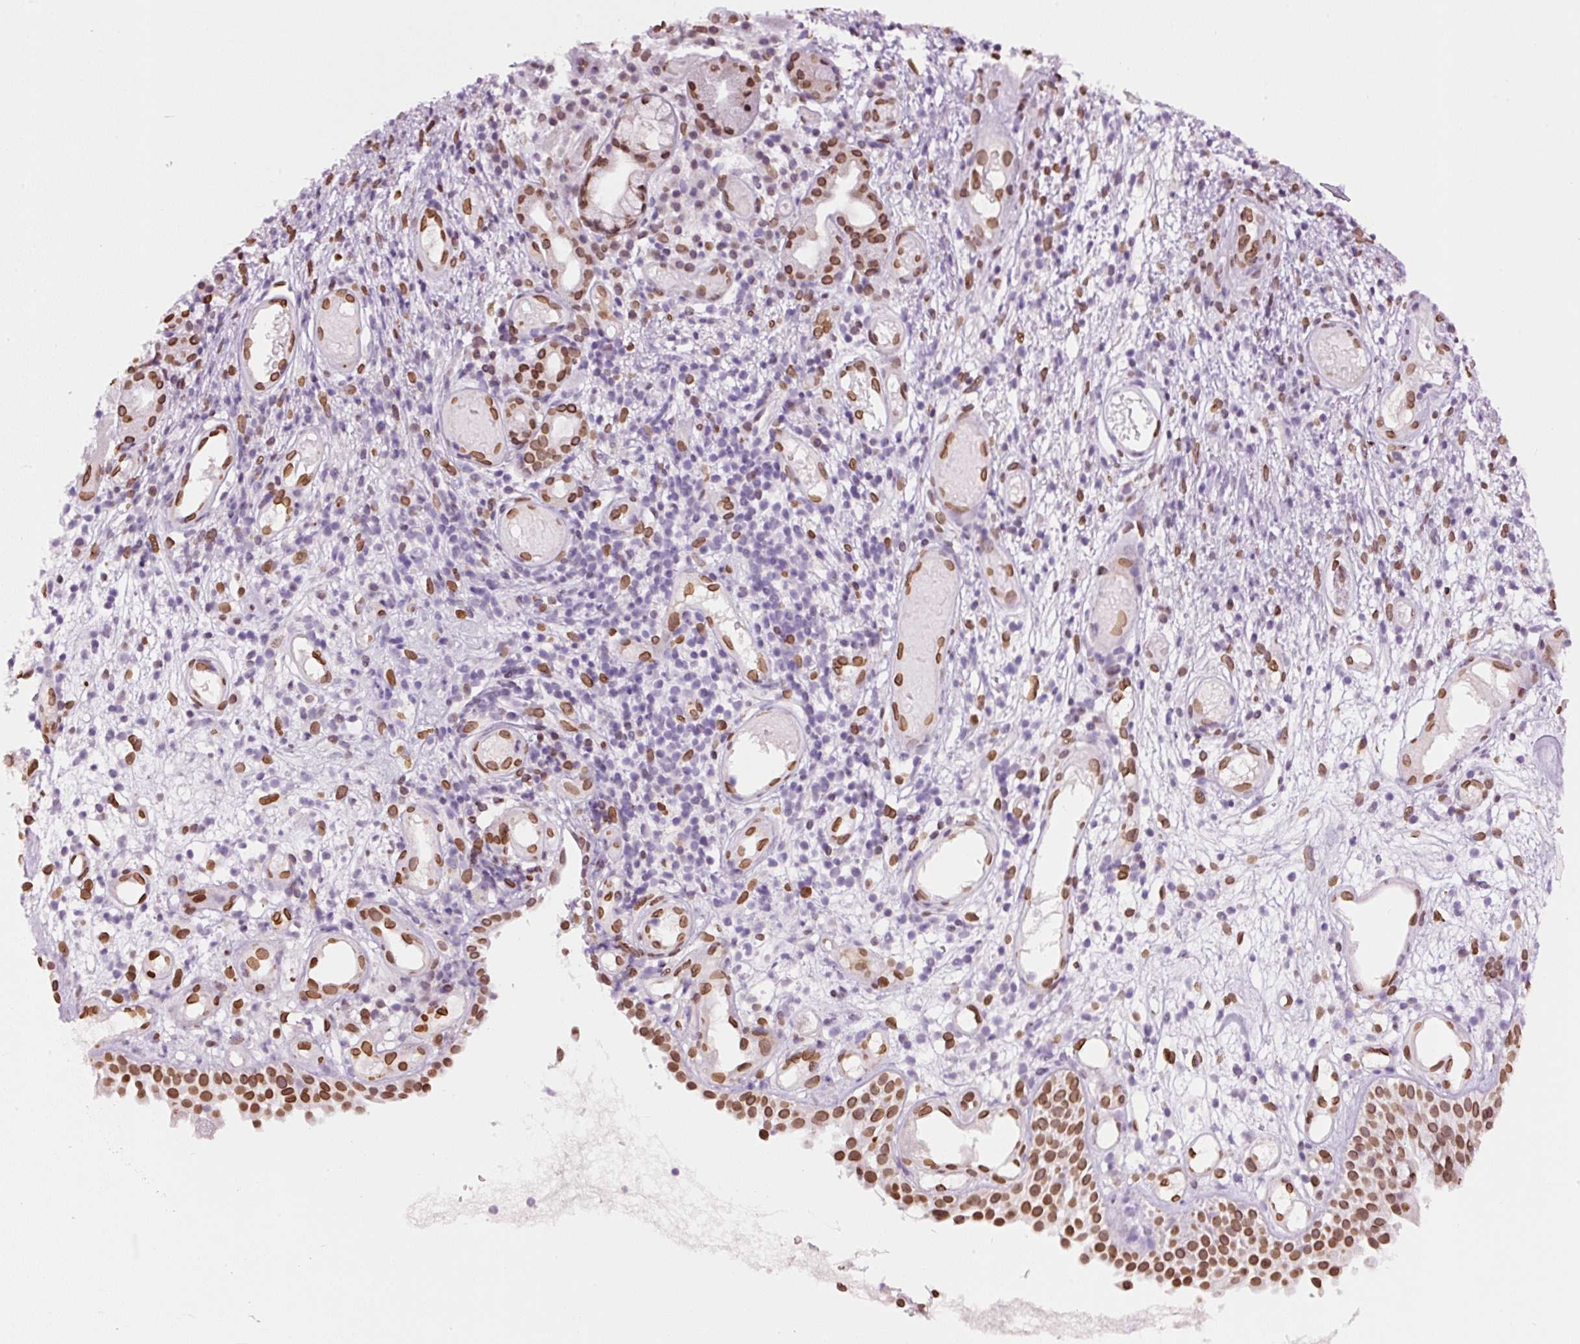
{"staining": {"intensity": "moderate", "quantity": ">75%", "location": "cytoplasmic/membranous,nuclear"}, "tissue": "nasopharynx", "cell_type": "Respiratory epithelial cells", "image_type": "normal", "snomed": [{"axis": "morphology", "description": "Normal tissue, NOS"}, {"axis": "morphology", "description": "Inflammation, NOS"}, {"axis": "topography", "description": "Nasopharynx"}], "caption": "Immunohistochemical staining of benign human nasopharynx displays moderate cytoplasmic/membranous,nuclear protein expression in approximately >75% of respiratory epithelial cells.", "gene": "ZNF224", "patient": {"sex": "male", "age": 54}}